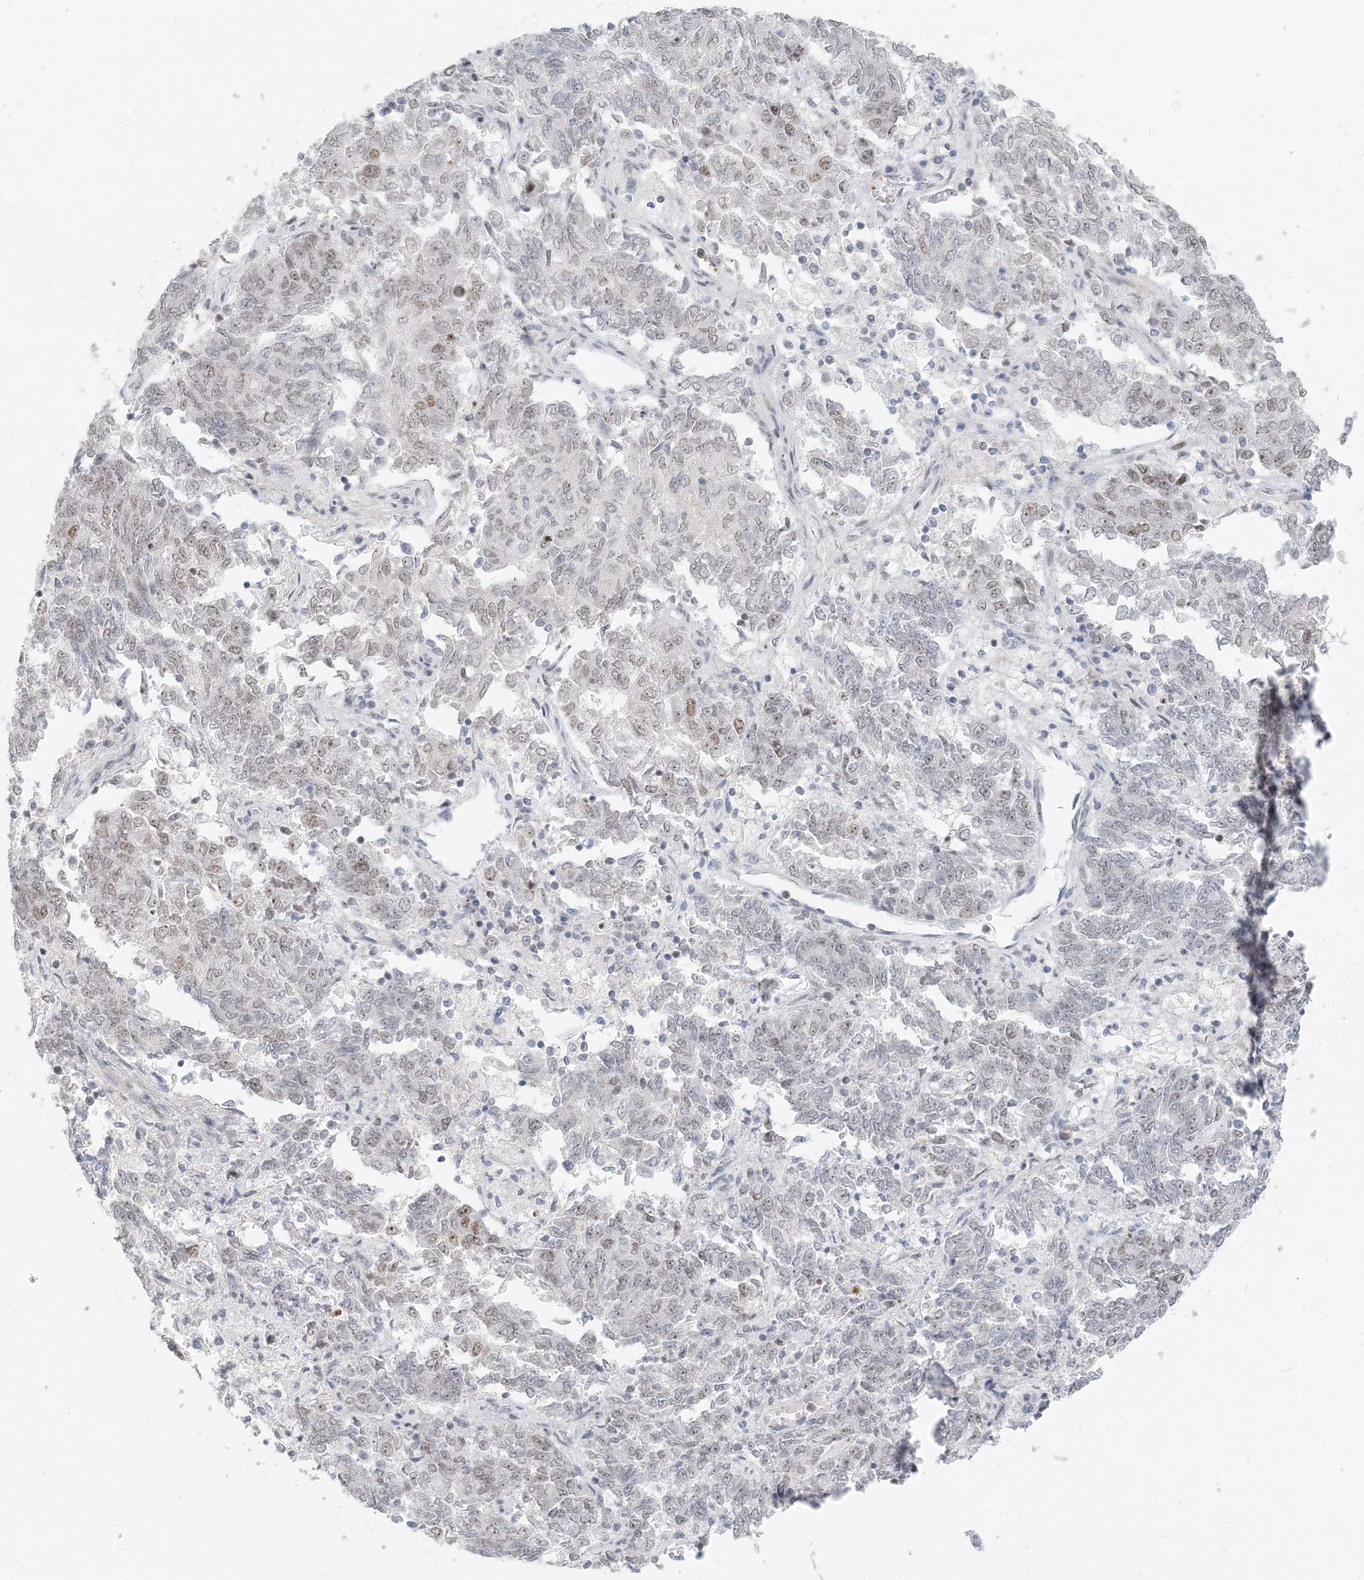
{"staining": {"intensity": "moderate", "quantity": "<25%", "location": "nuclear"}, "tissue": "endometrial cancer", "cell_type": "Tumor cells", "image_type": "cancer", "snomed": [{"axis": "morphology", "description": "Adenocarcinoma, NOS"}, {"axis": "topography", "description": "Endometrium"}], "caption": "This micrograph exhibits endometrial cancer (adenocarcinoma) stained with immunohistochemistry (IHC) to label a protein in brown. The nuclear of tumor cells show moderate positivity for the protein. Nuclei are counter-stained blue.", "gene": "BAZ1B", "patient": {"sex": "female", "age": 80}}